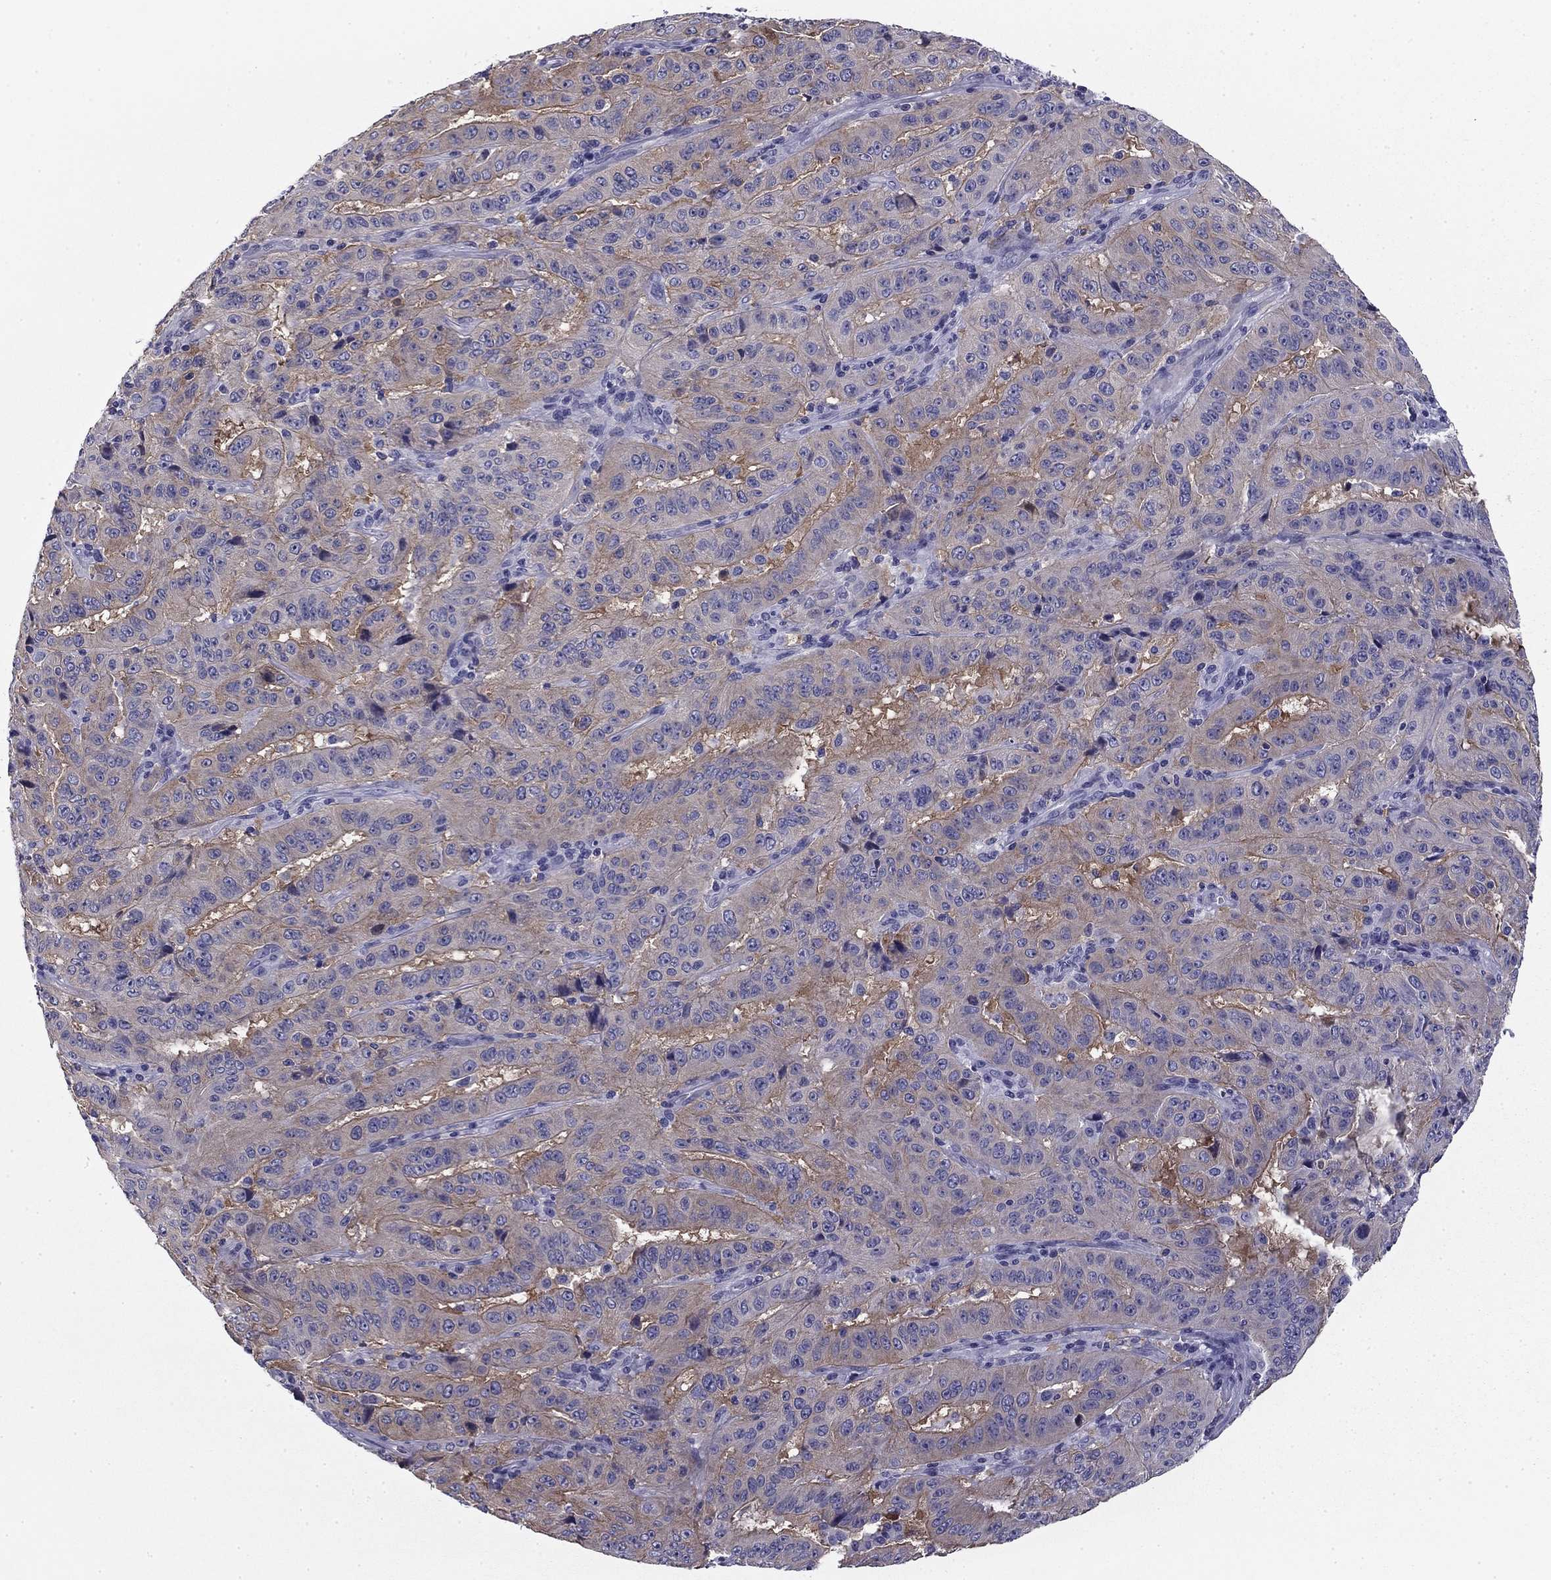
{"staining": {"intensity": "weak", "quantity": "25%-75%", "location": "cytoplasmic/membranous"}, "tissue": "pancreatic cancer", "cell_type": "Tumor cells", "image_type": "cancer", "snomed": [{"axis": "morphology", "description": "Adenocarcinoma, NOS"}, {"axis": "topography", "description": "Pancreas"}], "caption": "Protein staining of pancreatic cancer tissue shows weak cytoplasmic/membranous staining in approximately 25%-75% of tumor cells.", "gene": "FLNC", "patient": {"sex": "male", "age": 63}}